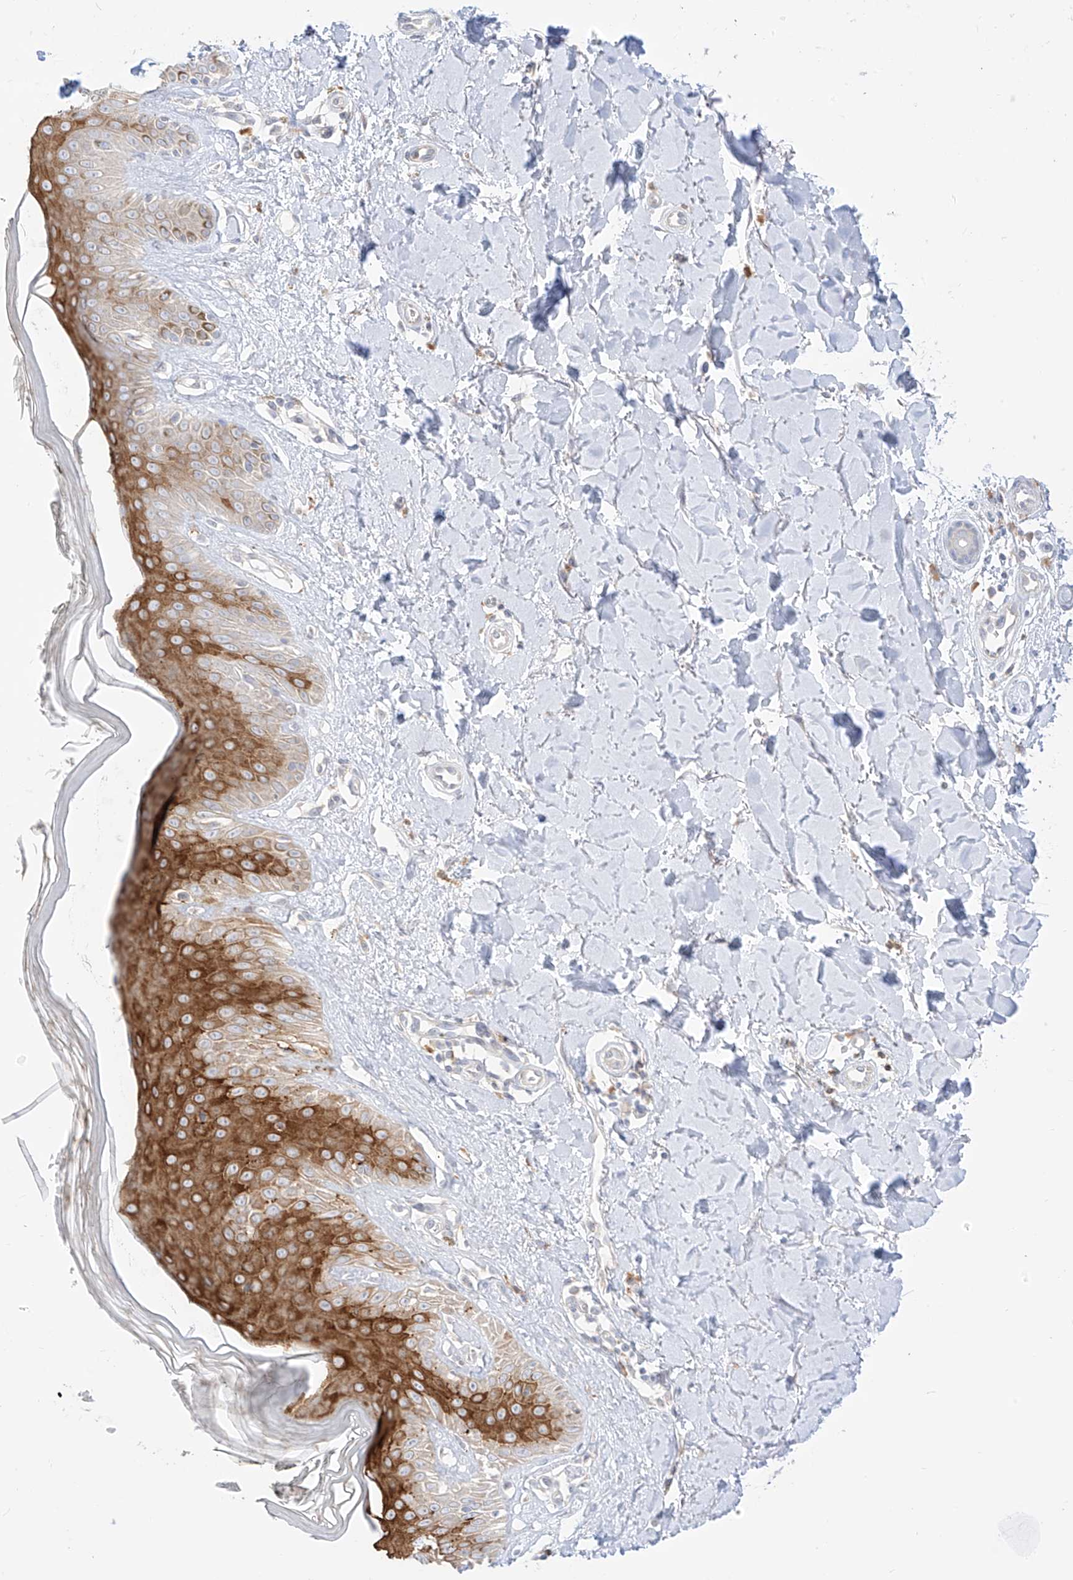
{"staining": {"intensity": "negative", "quantity": "none", "location": "none"}, "tissue": "skin", "cell_type": "Fibroblasts", "image_type": "normal", "snomed": [{"axis": "morphology", "description": "Normal tissue, NOS"}, {"axis": "topography", "description": "Skin"}], "caption": "IHC photomicrograph of benign human skin stained for a protein (brown), which reveals no positivity in fibroblasts.", "gene": "SYTL3", "patient": {"sex": "female", "age": 64}}